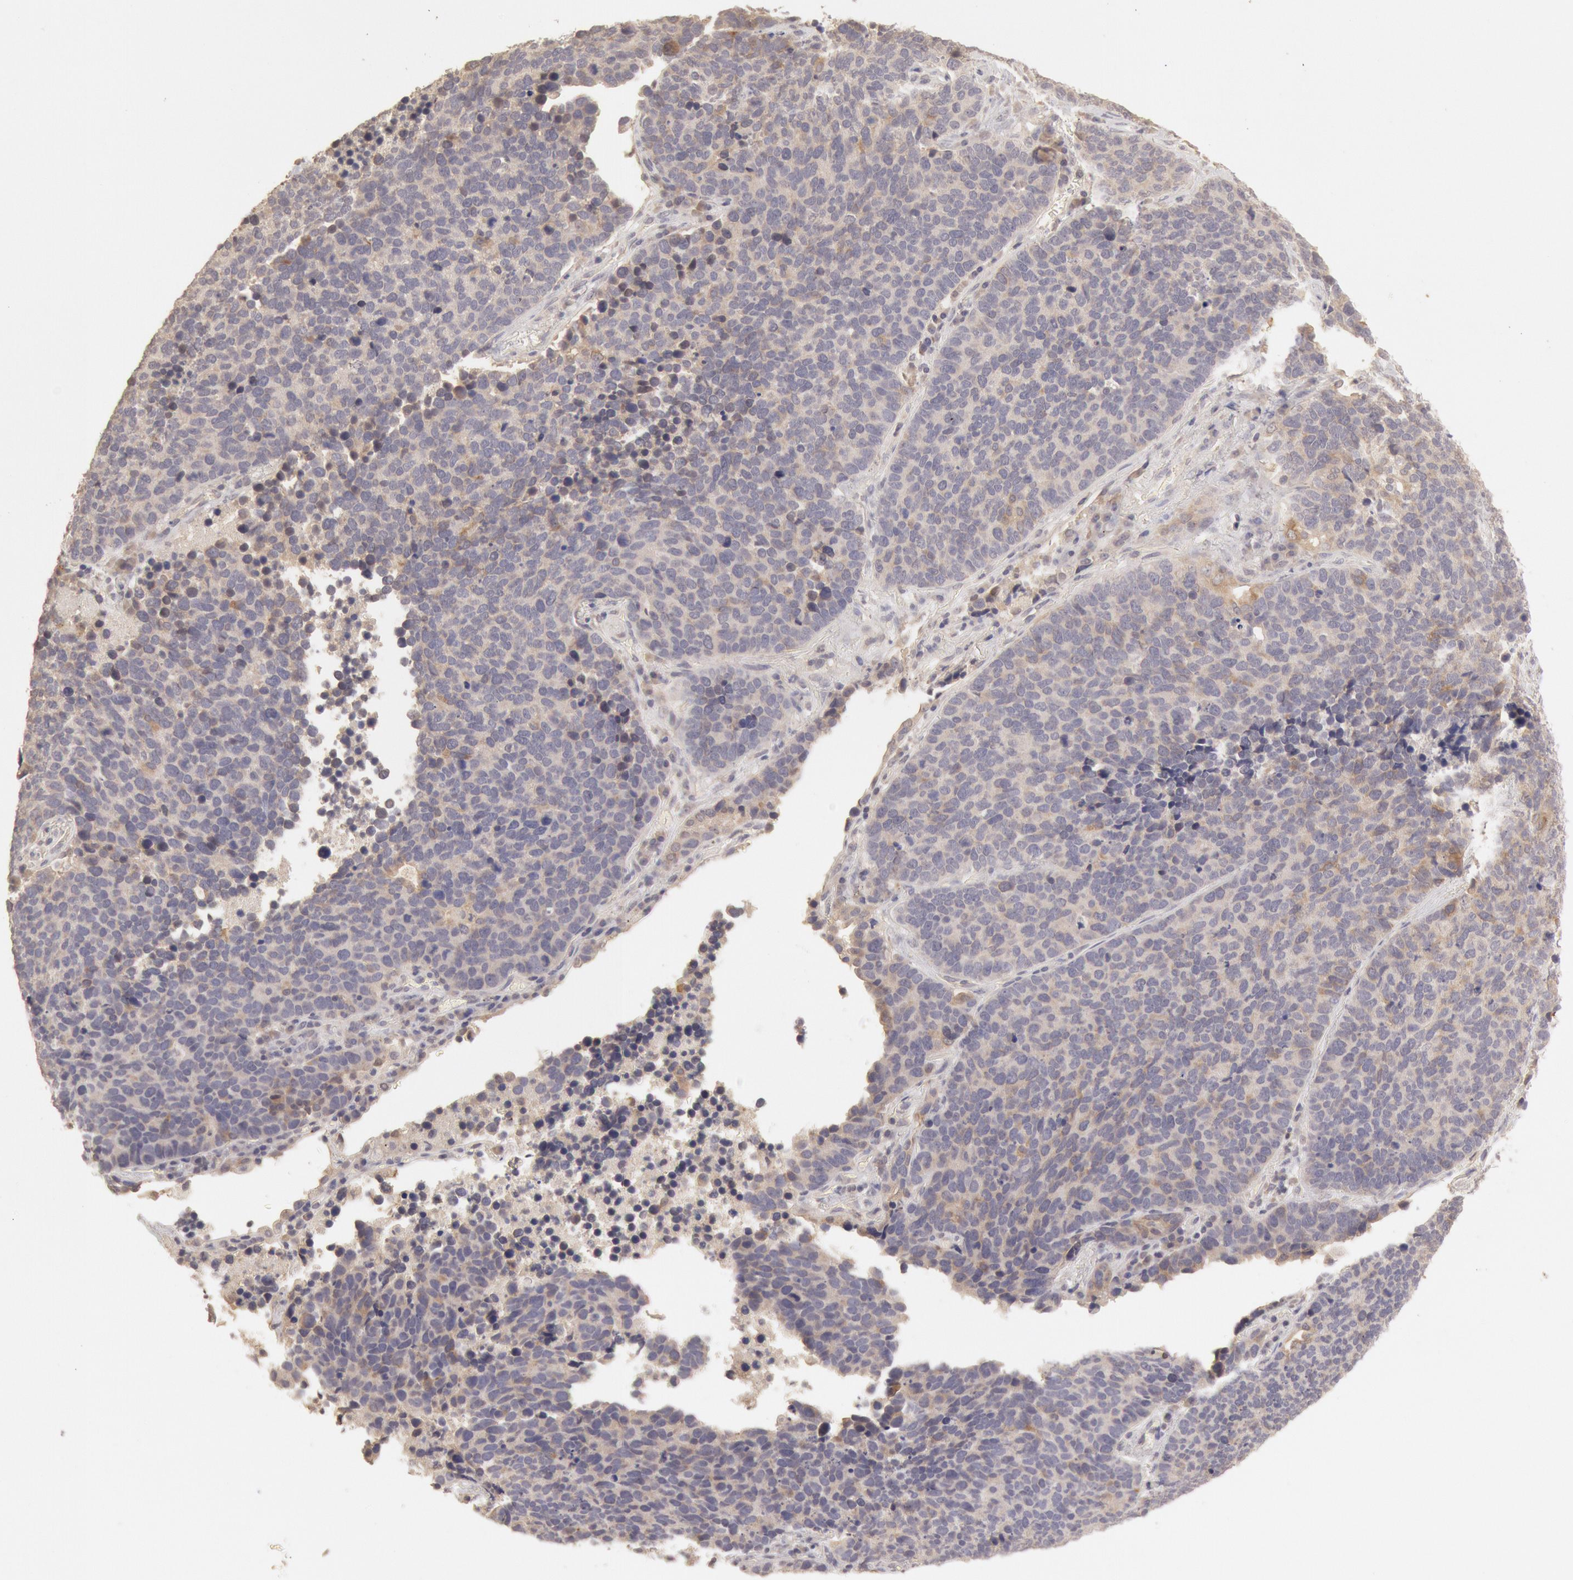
{"staining": {"intensity": "negative", "quantity": "none", "location": "none"}, "tissue": "lung cancer", "cell_type": "Tumor cells", "image_type": "cancer", "snomed": [{"axis": "morphology", "description": "Neoplasm, malignant, NOS"}, {"axis": "topography", "description": "Lung"}], "caption": "Lung cancer (malignant neoplasm) was stained to show a protein in brown. There is no significant positivity in tumor cells.", "gene": "ZFP36L1", "patient": {"sex": "female", "age": 75}}